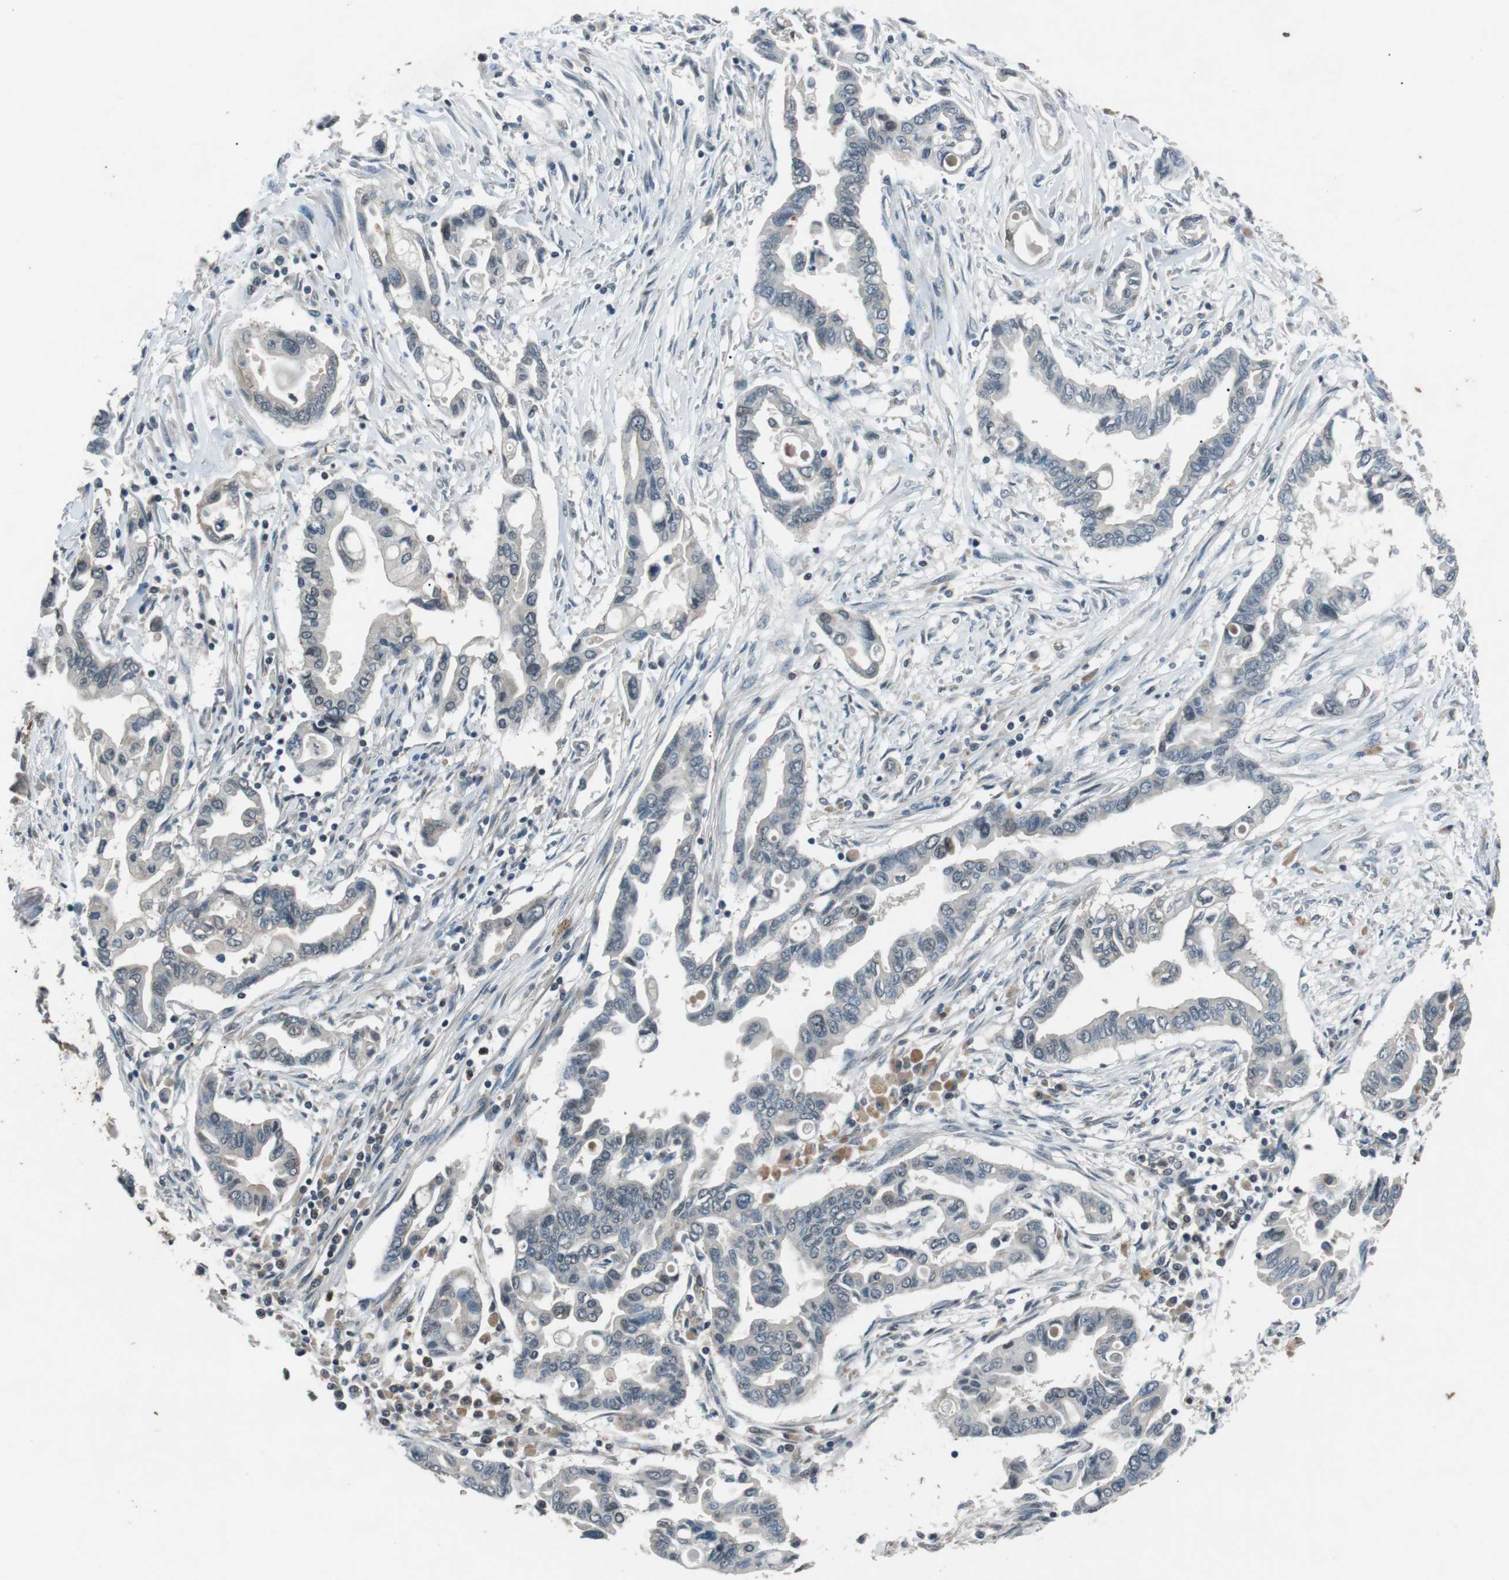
{"staining": {"intensity": "negative", "quantity": "none", "location": "none"}, "tissue": "pancreatic cancer", "cell_type": "Tumor cells", "image_type": "cancer", "snomed": [{"axis": "morphology", "description": "Adenocarcinoma, NOS"}, {"axis": "topography", "description": "Pancreas"}], "caption": "Human pancreatic cancer stained for a protein using immunohistochemistry (IHC) reveals no staining in tumor cells.", "gene": "NEK7", "patient": {"sex": "female", "age": 57}}